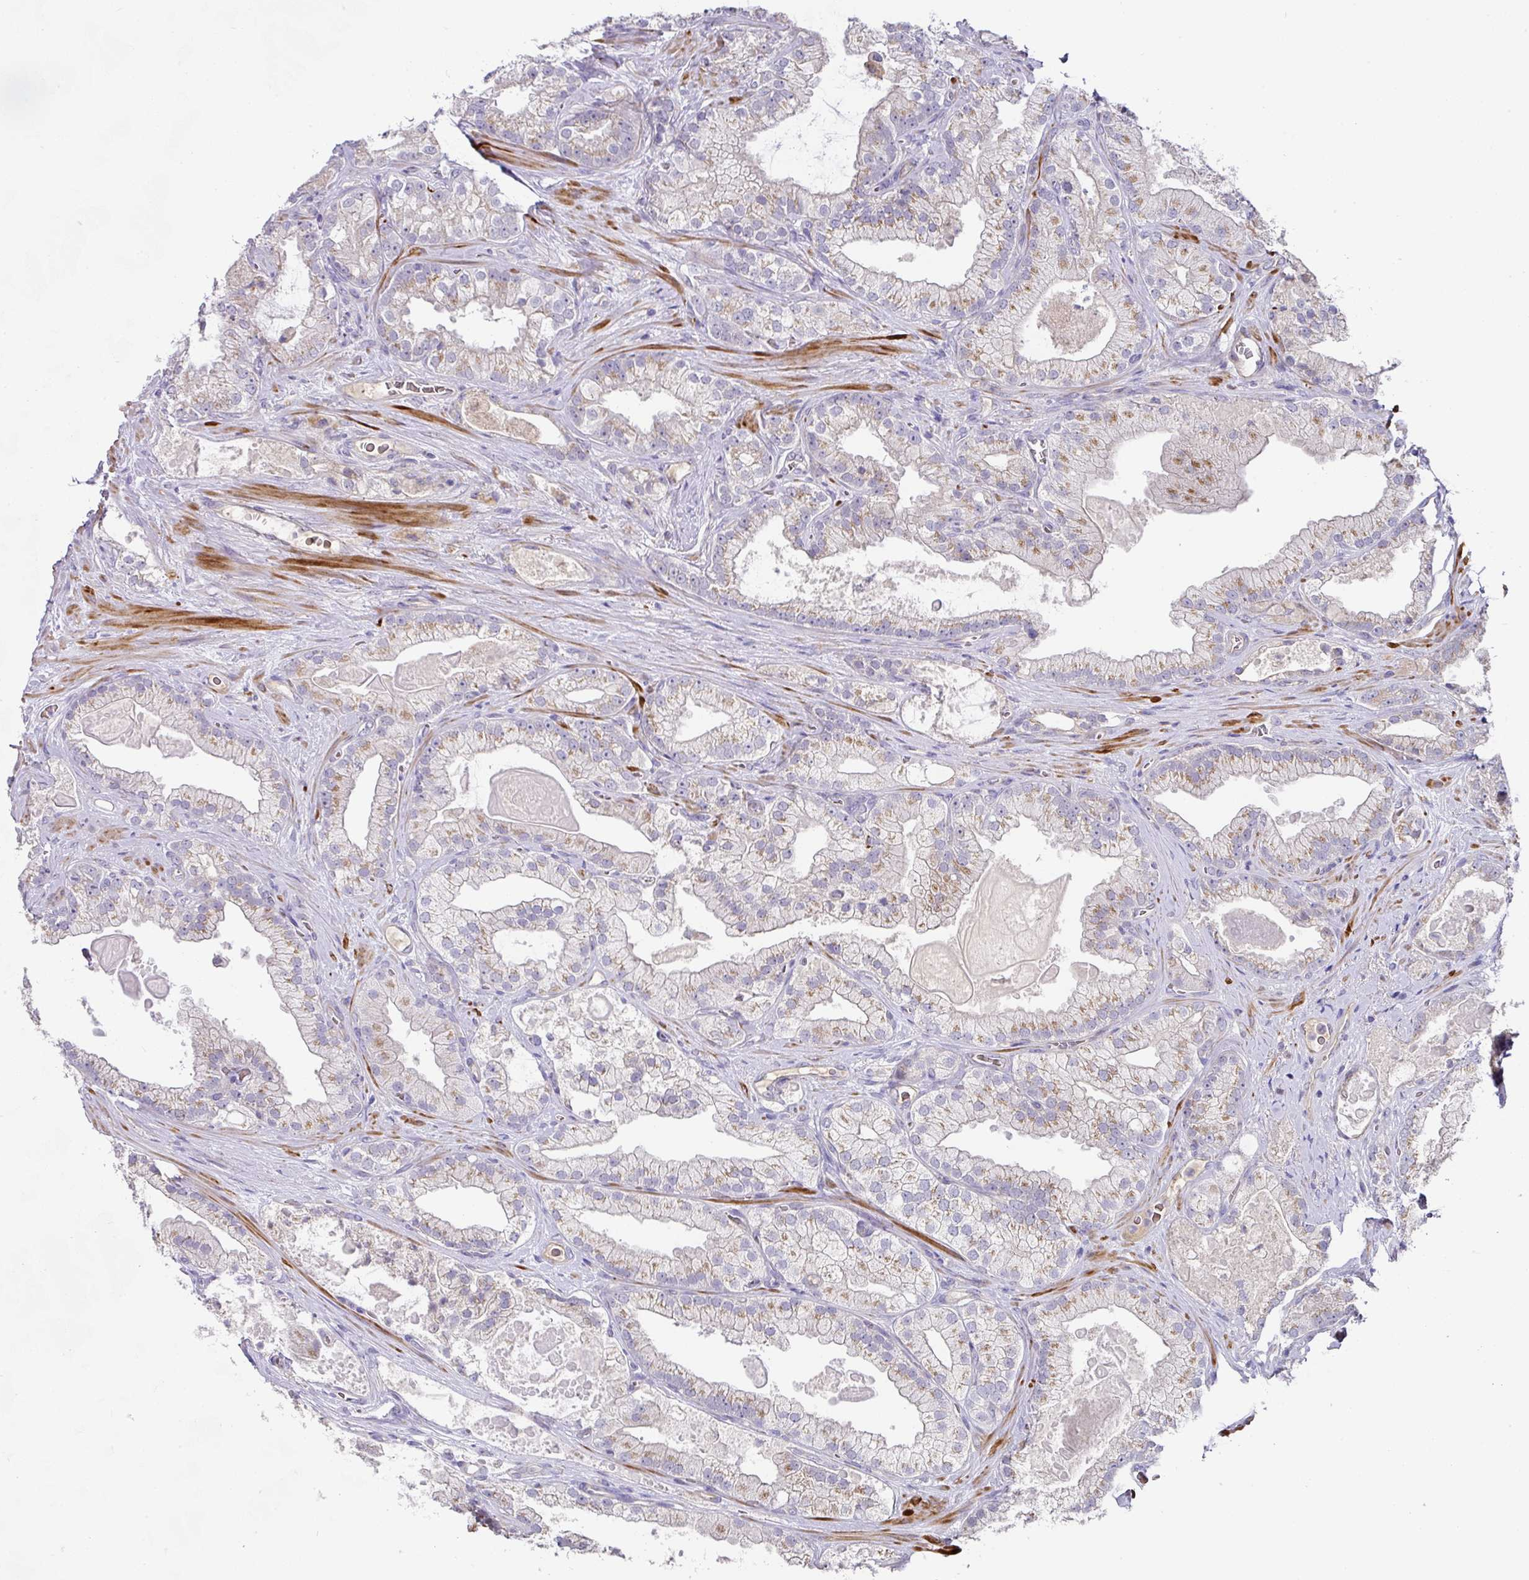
{"staining": {"intensity": "weak", "quantity": "<25%", "location": "cytoplasmic/membranous"}, "tissue": "prostate cancer", "cell_type": "Tumor cells", "image_type": "cancer", "snomed": [{"axis": "morphology", "description": "Adenocarcinoma, High grade"}, {"axis": "topography", "description": "Prostate"}], "caption": "Micrograph shows no protein positivity in tumor cells of high-grade adenocarcinoma (prostate) tissue.", "gene": "TARM1", "patient": {"sex": "male", "age": 68}}